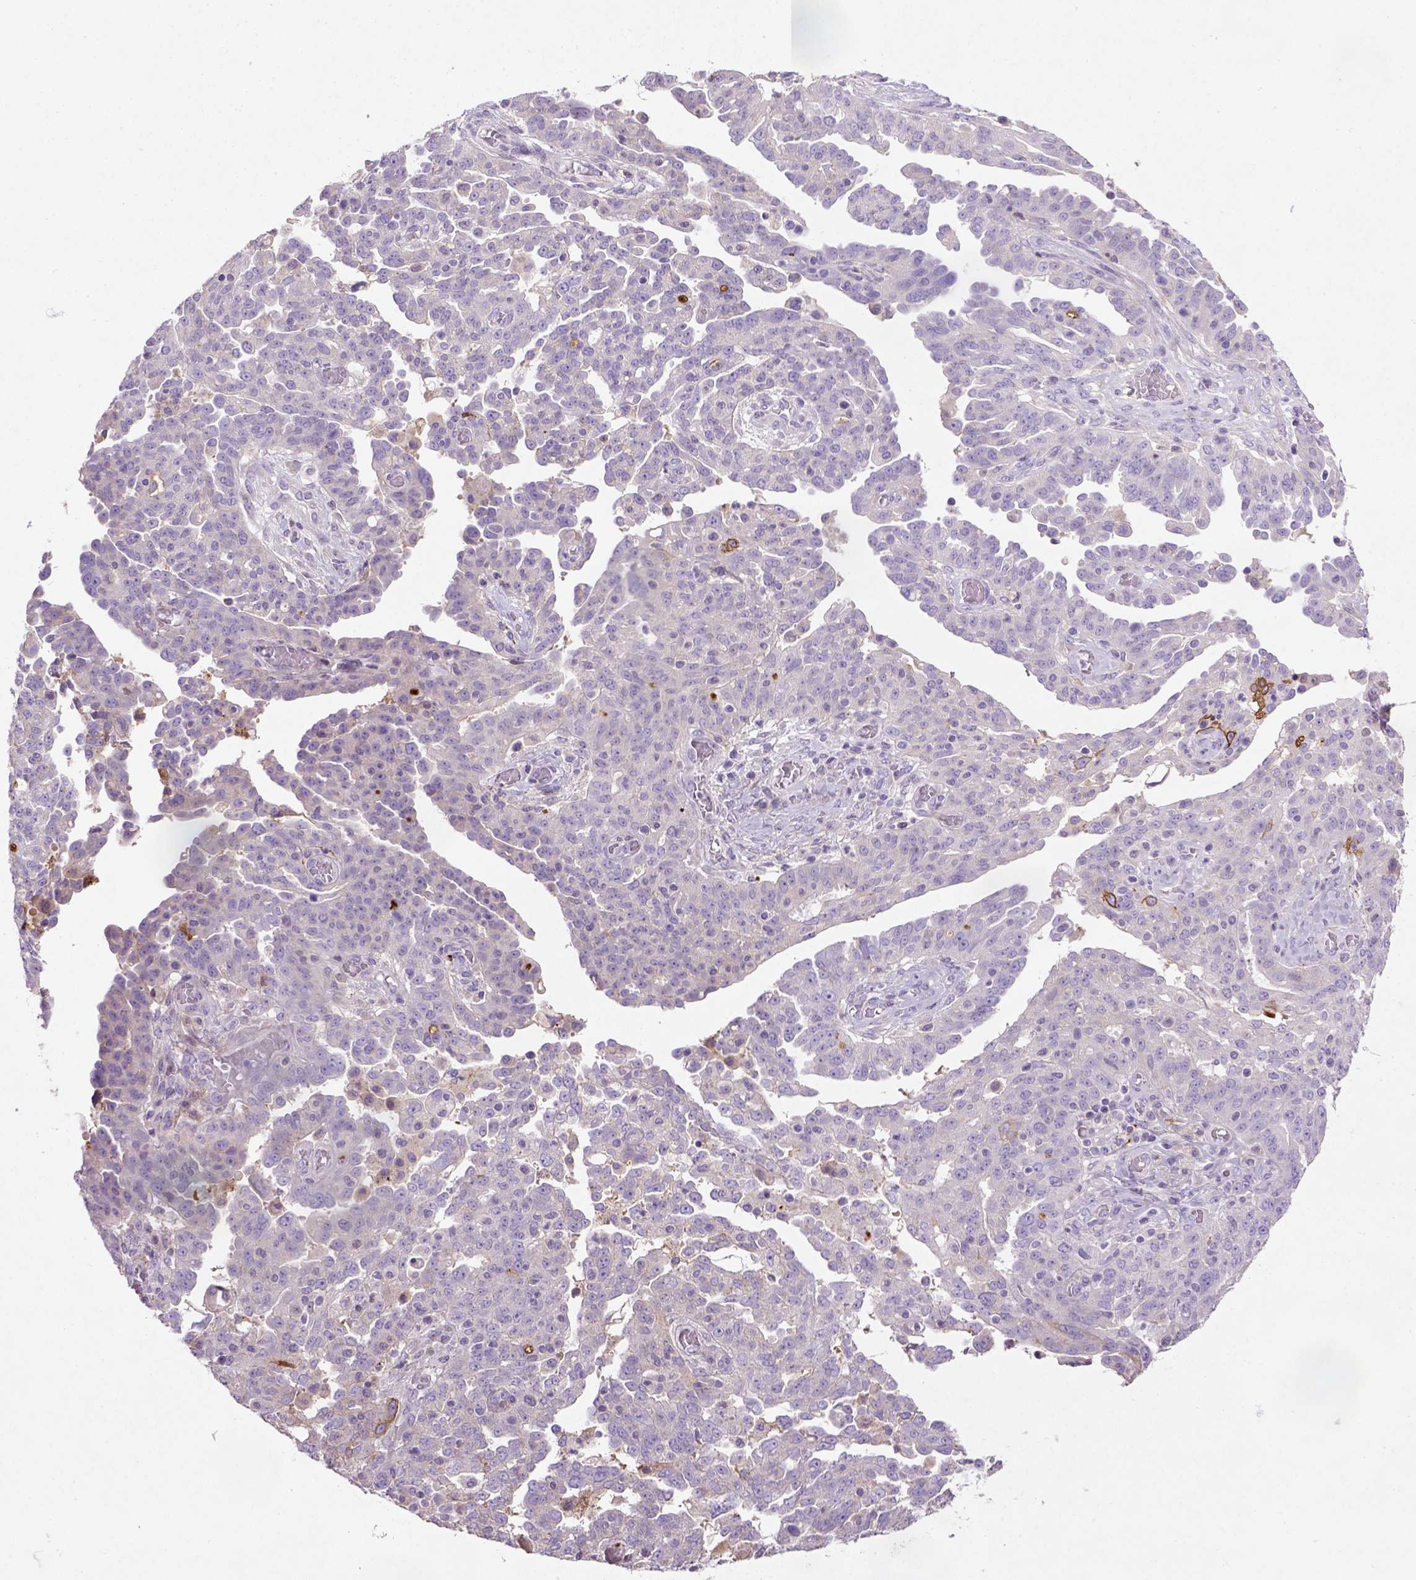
{"staining": {"intensity": "negative", "quantity": "none", "location": "none"}, "tissue": "ovarian cancer", "cell_type": "Tumor cells", "image_type": "cancer", "snomed": [{"axis": "morphology", "description": "Cystadenocarcinoma, serous, NOS"}, {"axis": "topography", "description": "Ovary"}], "caption": "Protein analysis of ovarian serous cystadenocarcinoma exhibits no significant staining in tumor cells.", "gene": "NUDT2", "patient": {"sex": "female", "age": 67}}